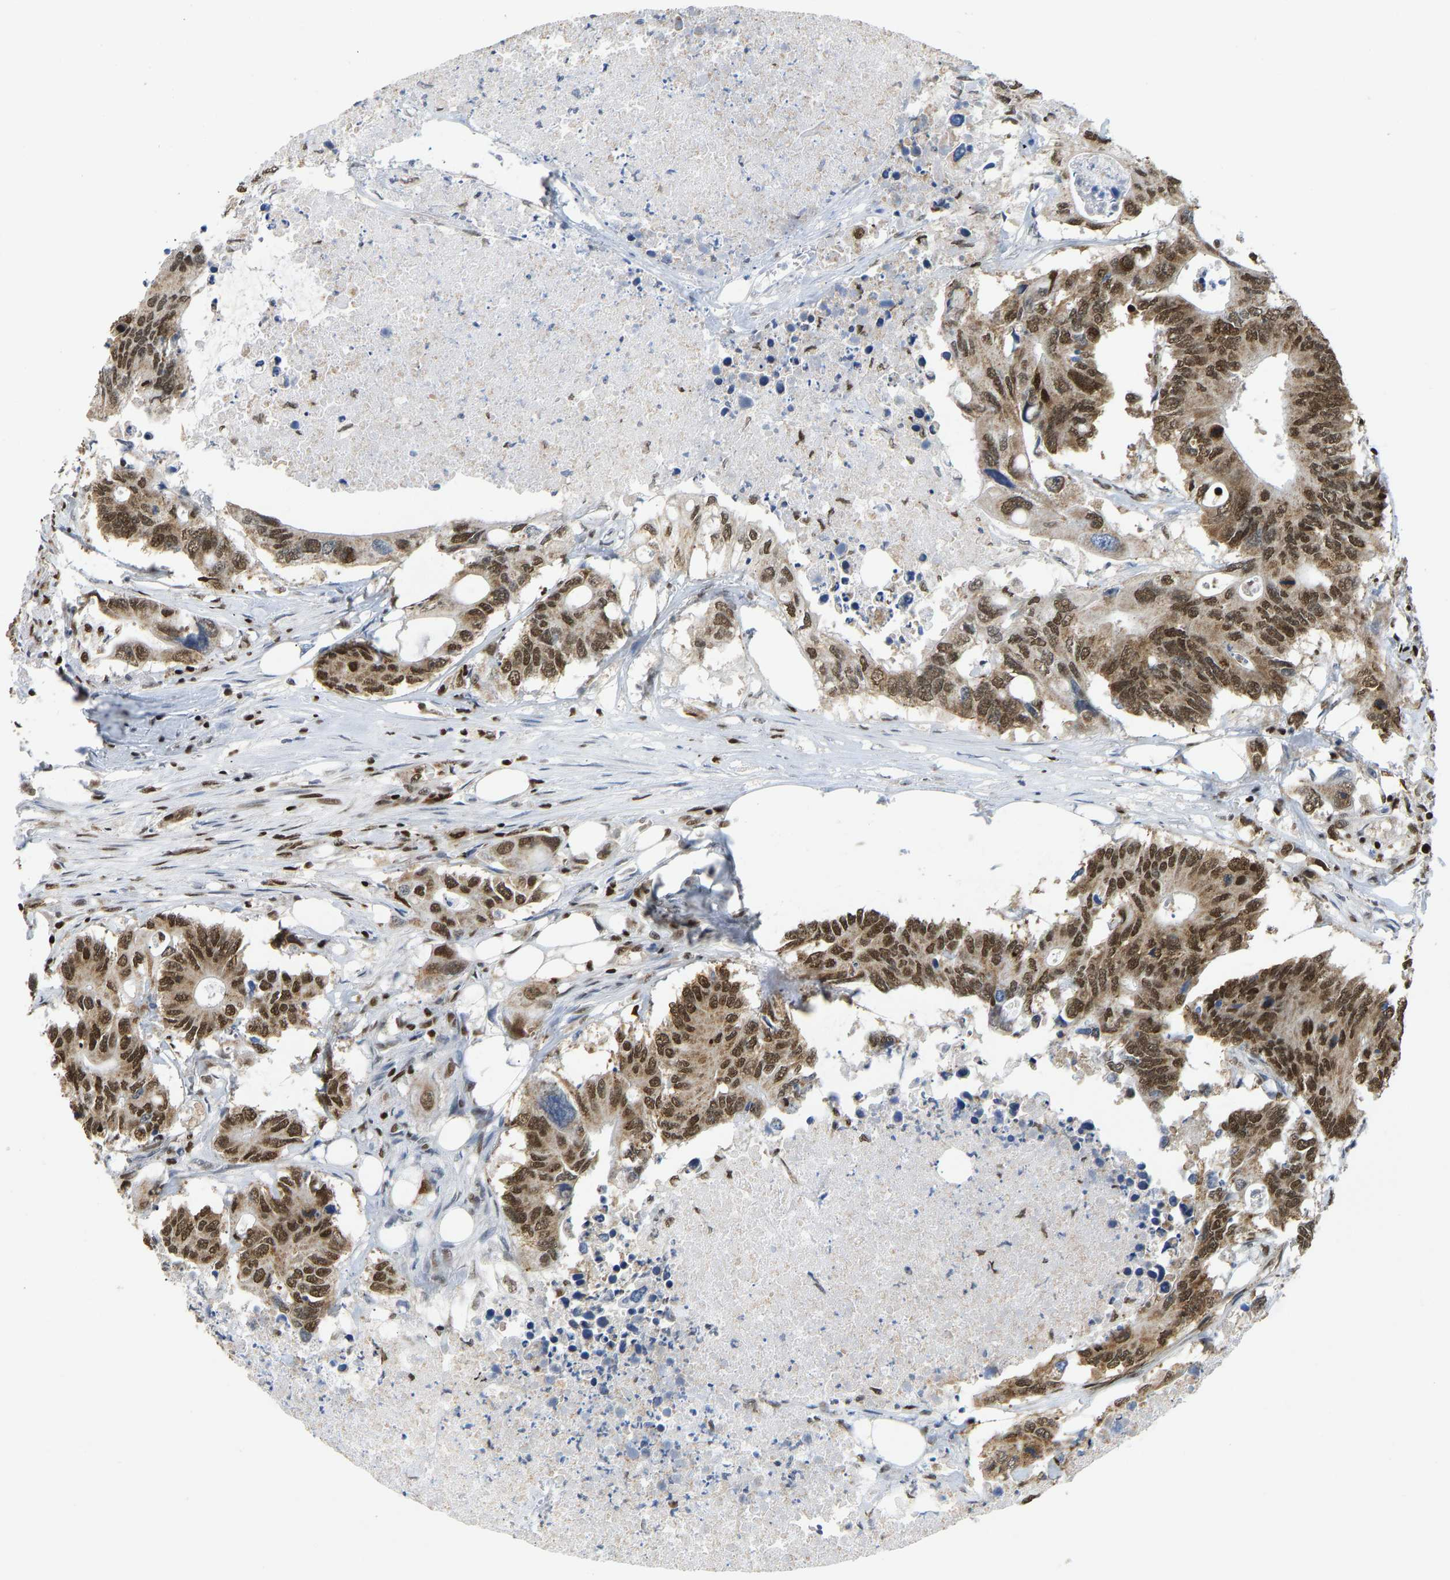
{"staining": {"intensity": "strong", "quantity": ">75%", "location": "cytoplasmic/membranous,nuclear"}, "tissue": "colorectal cancer", "cell_type": "Tumor cells", "image_type": "cancer", "snomed": [{"axis": "morphology", "description": "Adenocarcinoma, NOS"}, {"axis": "topography", "description": "Colon"}], "caption": "Strong cytoplasmic/membranous and nuclear positivity for a protein is identified in approximately >75% of tumor cells of colorectal cancer using immunohistochemistry (IHC).", "gene": "ZSCAN20", "patient": {"sex": "male", "age": 71}}